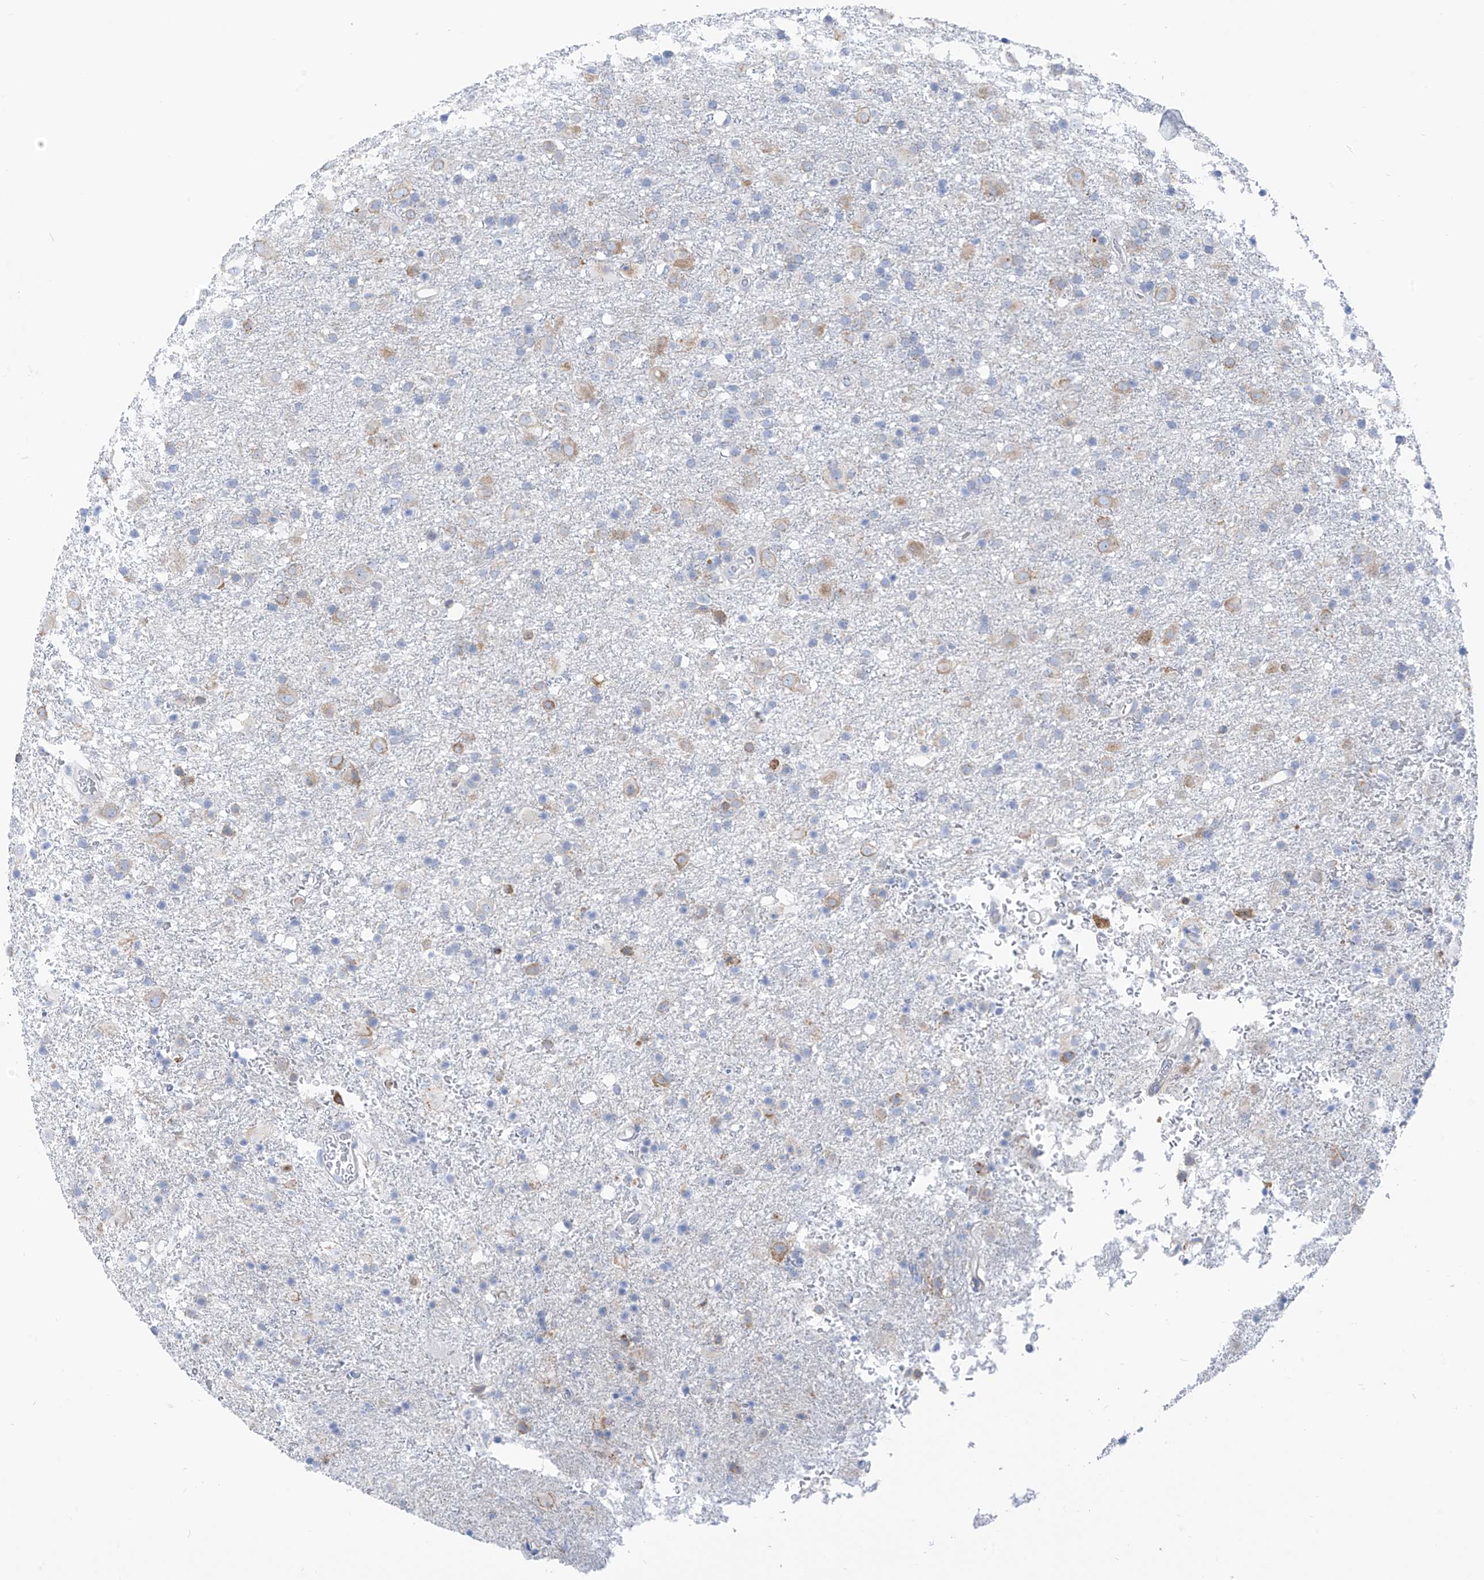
{"staining": {"intensity": "moderate", "quantity": "<25%", "location": "cytoplasmic/membranous"}, "tissue": "glioma", "cell_type": "Tumor cells", "image_type": "cancer", "snomed": [{"axis": "morphology", "description": "Glioma, malignant, Low grade"}, {"axis": "topography", "description": "Brain"}], "caption": "Moderate cytoplasmic/membranous staining is seen in about <25% of tumor cells in malignant glioma (low-grade).", "gene": "RCN2", "patient": {"sex": "male", "age": 65}}